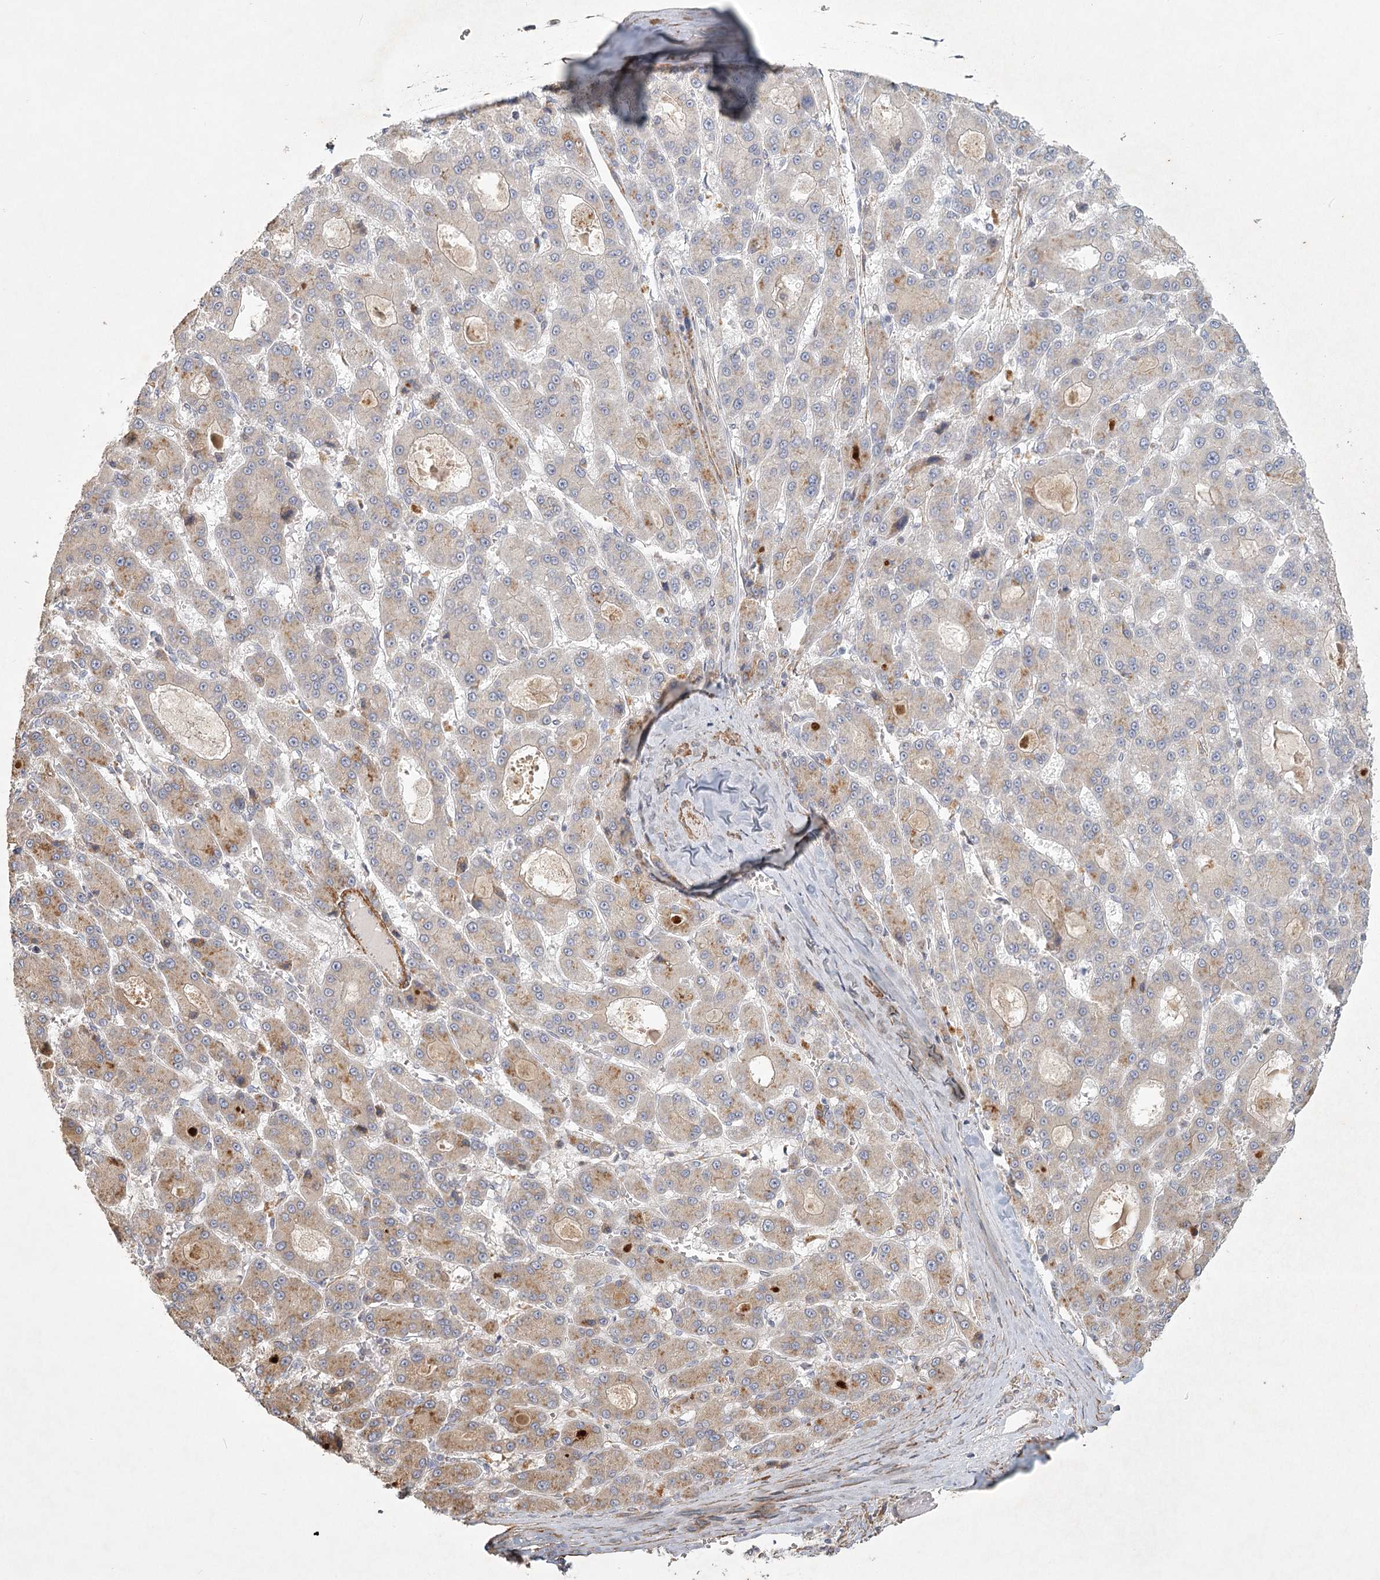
{"staining": {"intensity": "moderate", "quantity": "<25%", "location": "cytoplasmic/membranous"}, "tissue": "liver cancer", "cell_type": "Tumor cells", "image_type": "cancer", "snomed": [{"axis": "morphology", "description": "Carcinoma, Hepatocellular, NOS"}, {"axis": "topography", "description": "Liver"}], "caption": "Liver hepatocellular carcinoma tissue demonstrates moderate cytoplasmic/membranous staining in about <25% of tumor cells, visualized by immunohistochemistry.", "gene": "INPP4B", "patient": {"sex": "male", "age": 70}}